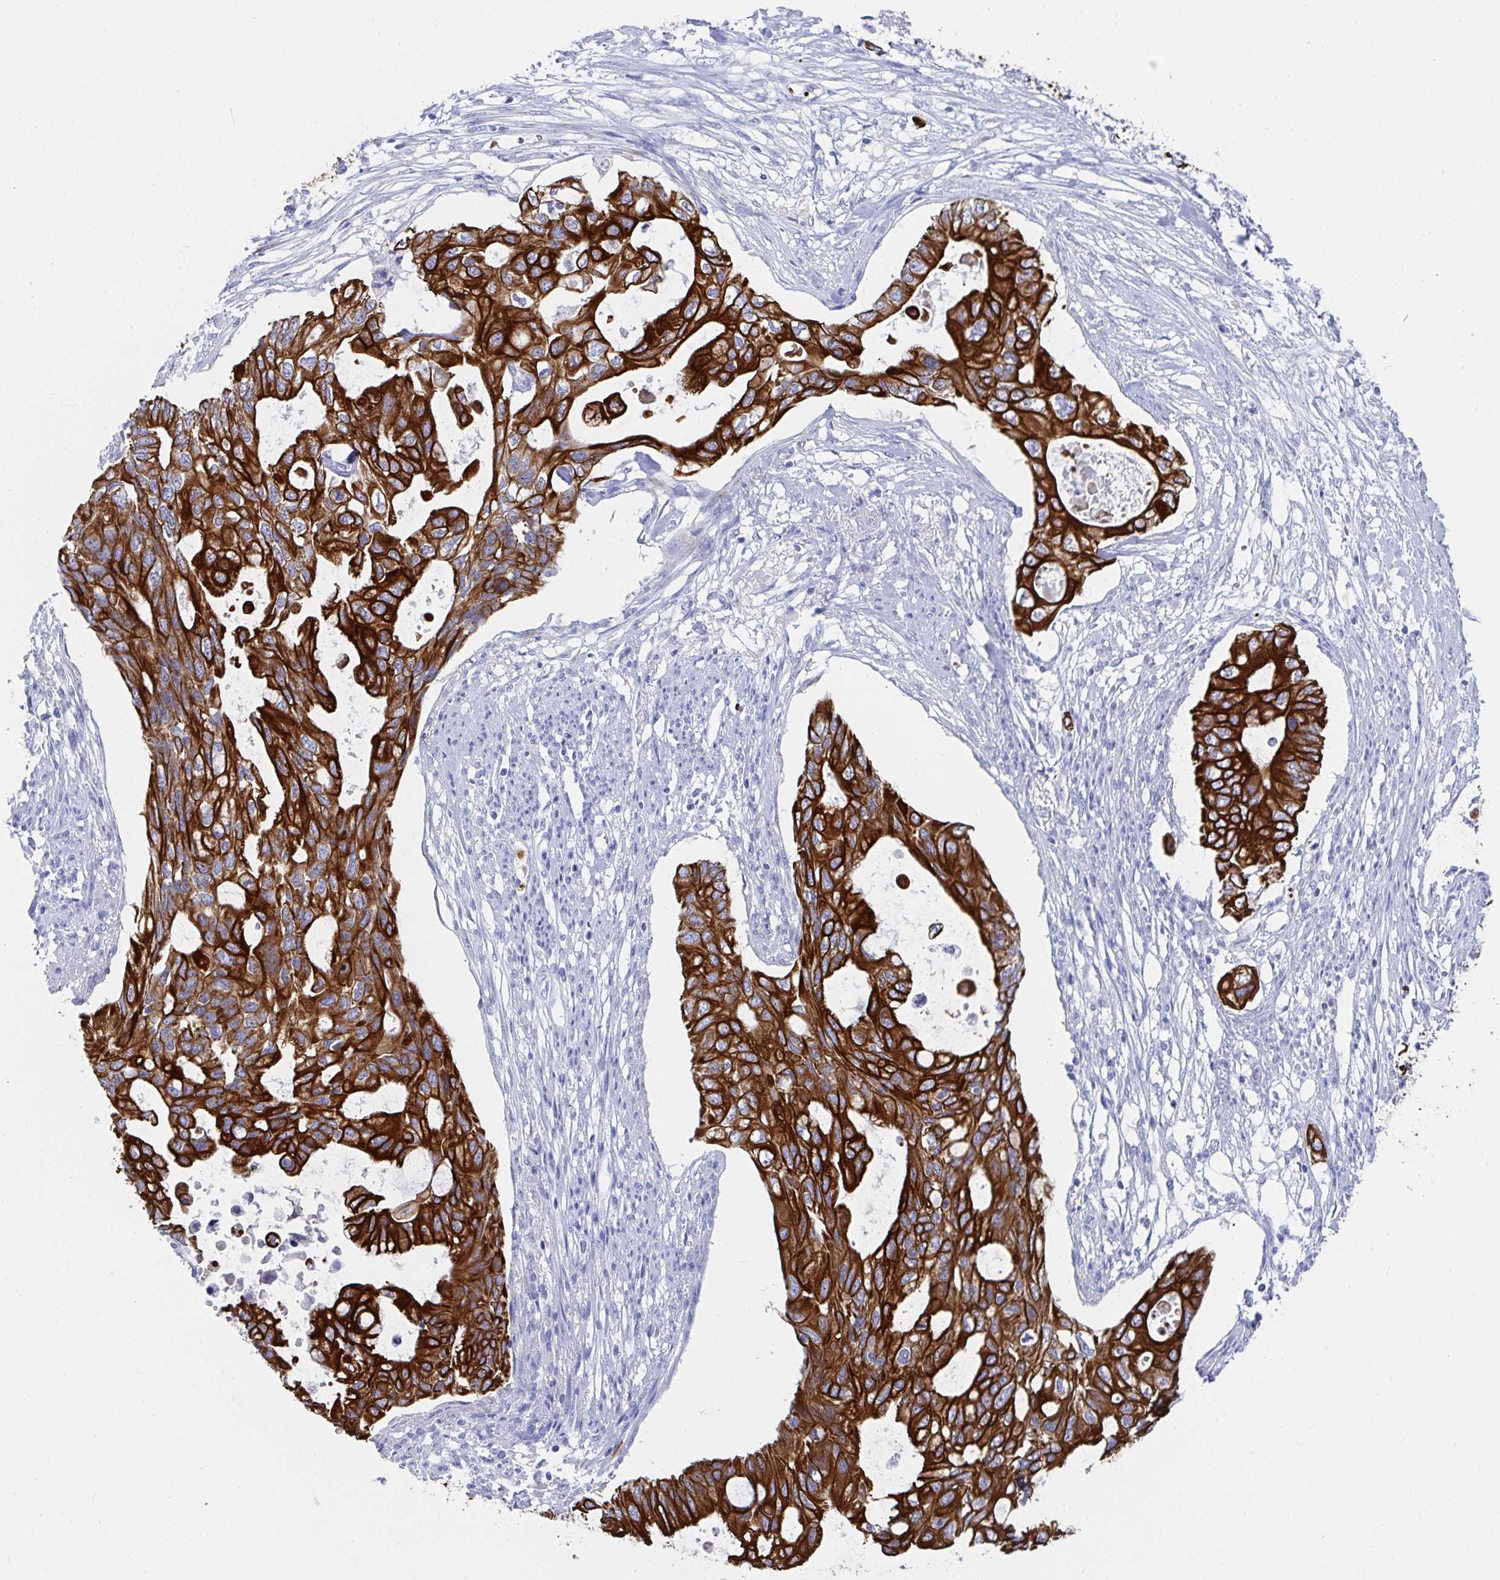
{"staining": {"intensity": "strong", "quantity": ">75%", "location": "cytoplasmic/membranous"}, "tissue": "pancreatic cancer", "cell_type": "Tumor cells", "image_type": "cancer", "snomed": [{"axis": "morphology", "description": "Adenocarcinoma, NOS"}, {"axis": "topography", "description": "Pancreas"}], "caption": "Protein analysis of pancreatic adenocarcinoma tissue demonstrates strong cytoplasmic/membranous expression in about >75% of tumor cells.", "gene": "CLDN8", "patient": {"sex": "female", "age": 63}}